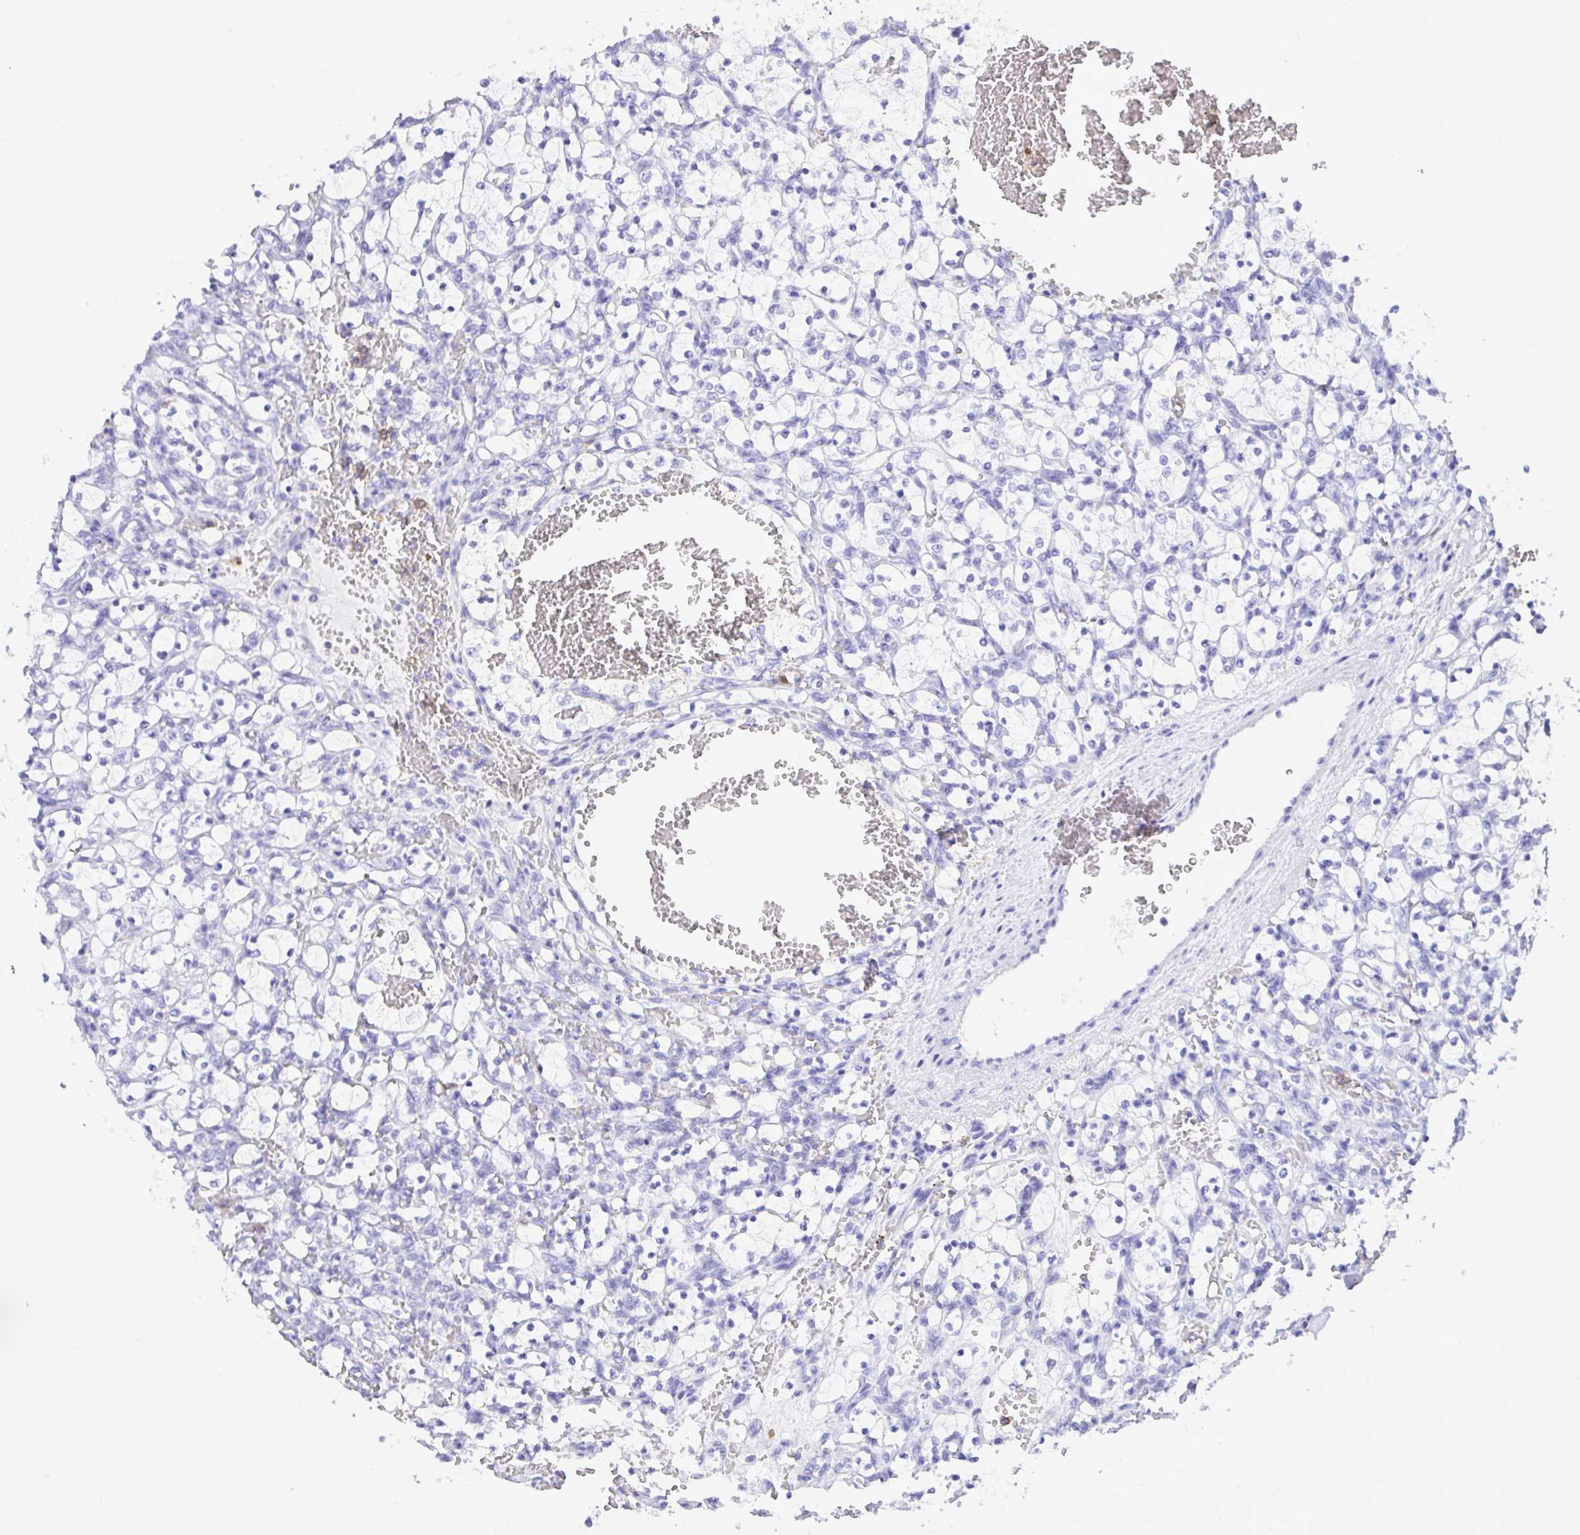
{"staining": {"intensity": "negative", "quantity": "none", "location": "none"}, "tissue": "renal cancer", "cell_type": "Tumor cells", "image_type": "cancer", "snomed": [{"axis": "morphology", "description": "Adenocarcinoma, NOS"}, {"axis": "topography", "description": "Kidney"}], "caption": "Immunohistochemical staining of human renal cancer reveals no significant expression in tumor cells.", "gene": "CD5", "patient": {"sex": "female", "age": 69}}